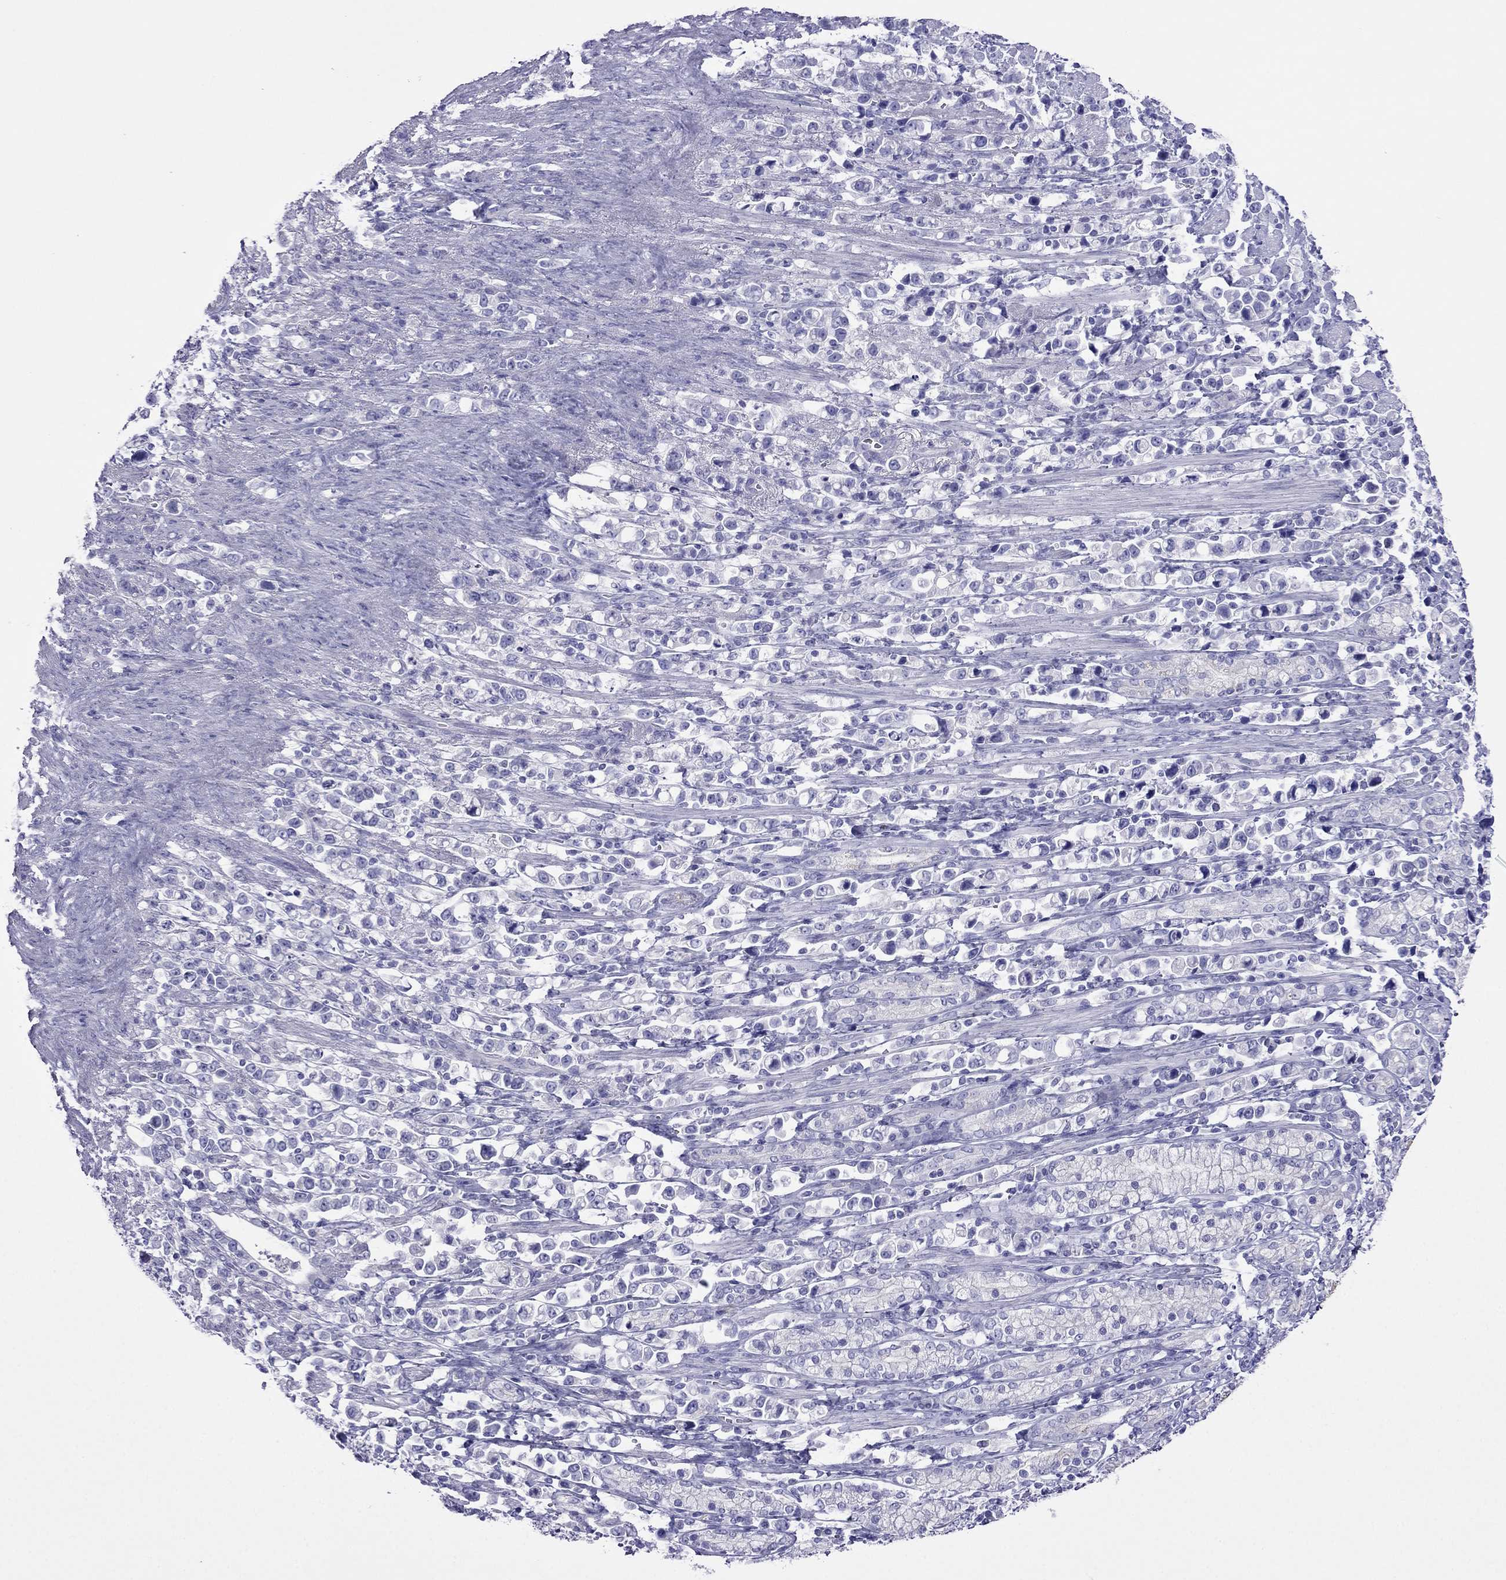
{"staining": {"intensity": "negative", "quantity": "none", "location": "none"}, "tissue": "stomach cancer", "cell_type": "Tumor cells", "image_type": "cancer", "snomed": [{"axis": "morphology", "description": "Adenocarcinoma, NOS"}, {"axis": "topography", "description": "Stomach"}], "caption": "High power microscopy micrograph of an immunohistochemistry micrograph of stomach cancer (adenocarcinoma), revealing no significant expression in tumor cells.", "gene": "PCDHA6", "patient": {"sex": "male", "age": 63}}